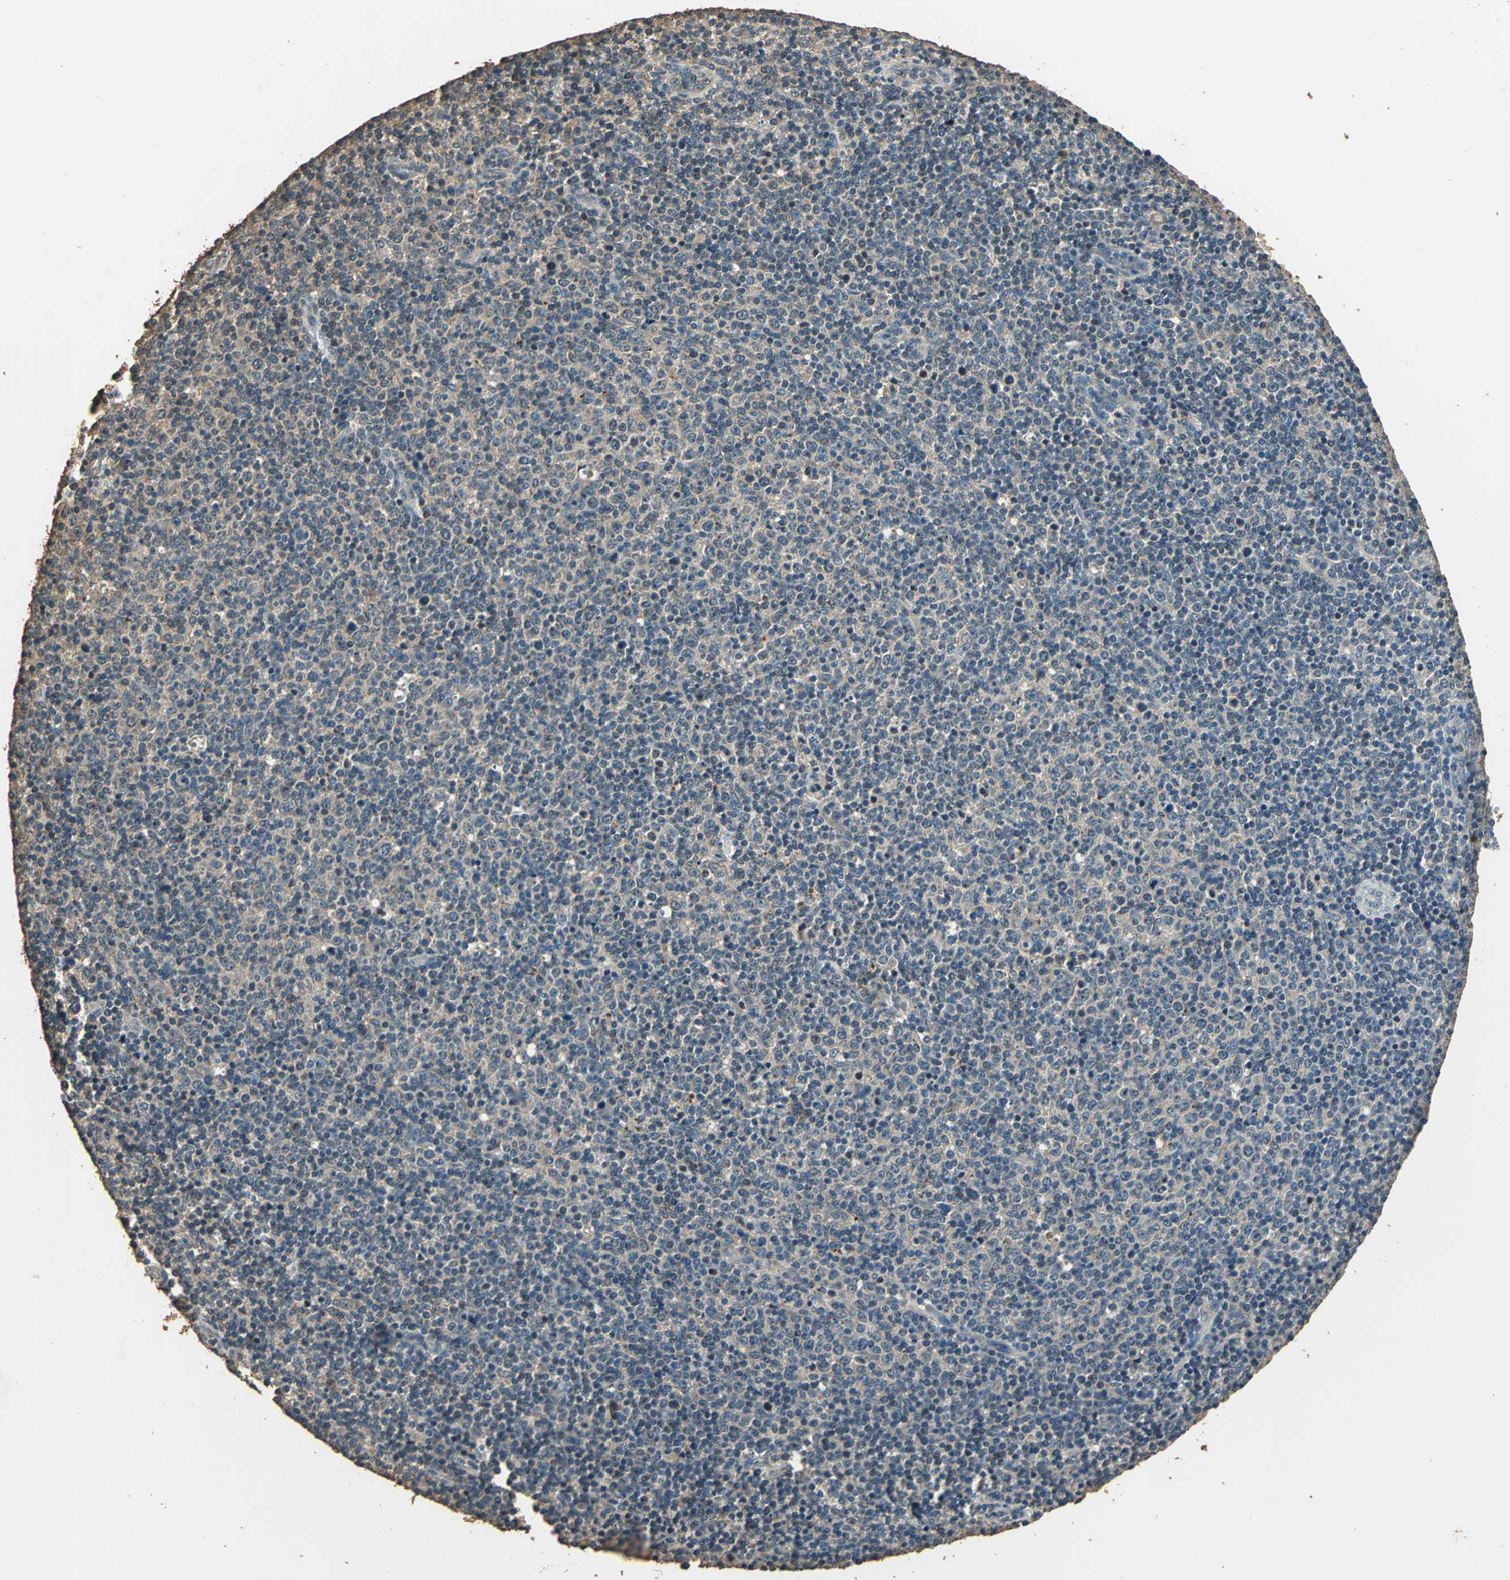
{"staining": {"intensity": "weak", "quantity": ">75%", "location": "cytoplasmic/membranous"}, "tissue": "lymphoma", "cell_type": "Tumor cells", "image_type": "cancer", "snomed": [{"axis": "morphology", "description": "Malignant lymphoma, non-Hodgkin's type, Low grade"}, {"axis": "topography", "description": "Lymph node"}], "caption": "The micrograph displays staining of low-grade malignant lymphoma, non-Hodgkin's type, revealing weak cytoplasmic/membranous protein staining (brown color) within tumor cells. (brown staining indicates protein expression, while blue staining denotes nuclei).", "gene": "TMPRSS4", "patient": {"sex": "male", "age": 70}}